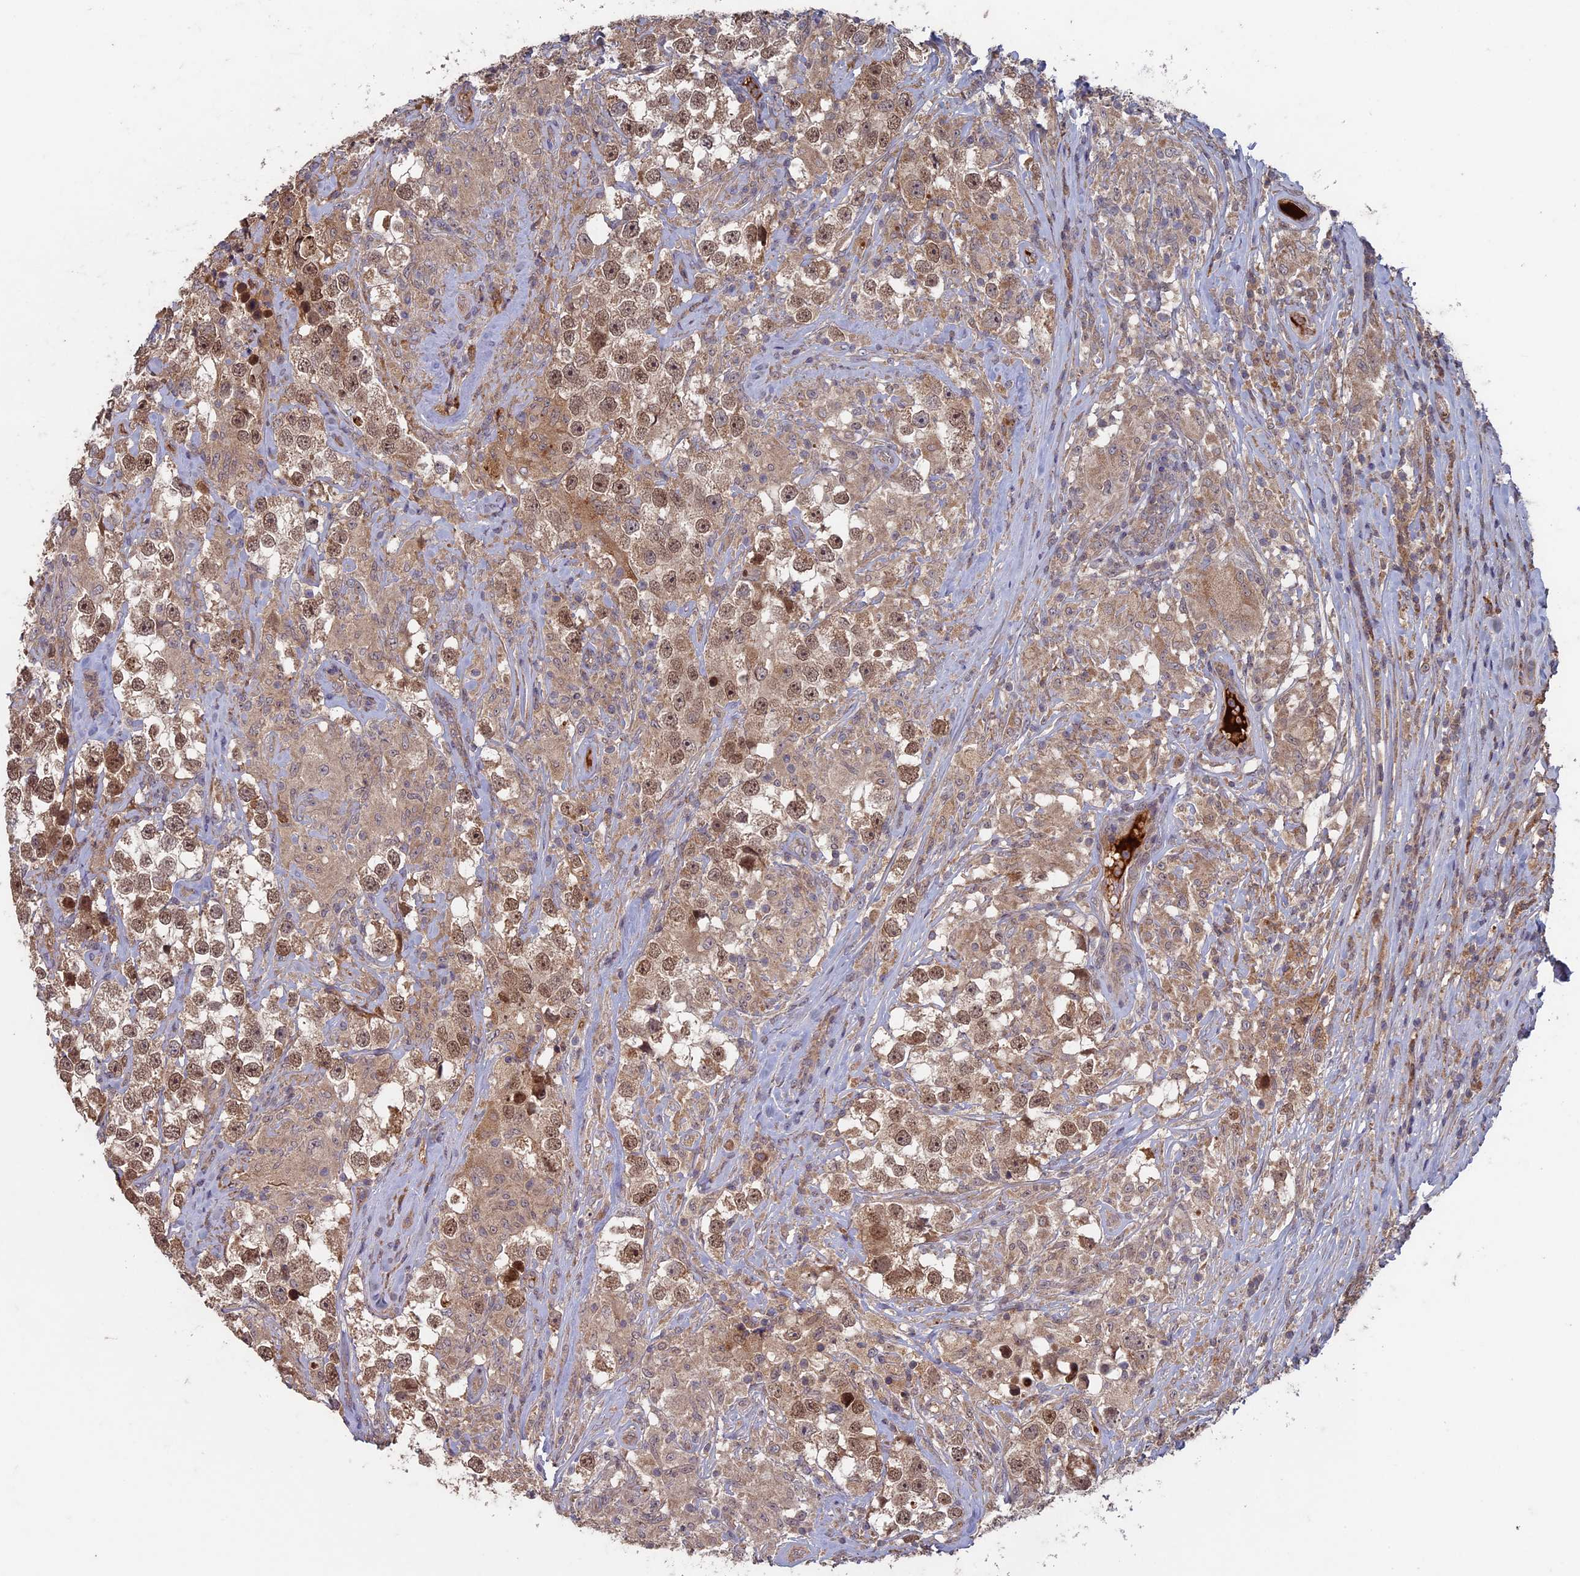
{"staining": {"intensity": "moderate", "quantity": ">75%", "location": "nuclear"}, "tissue": "testis cancer", "cell_type": "Tumor cells", "image_type": "cancer", "snomed": [{"axis": "morphology", "description": "Seminoma, NOS"}, {"axis": "topography", "description": "Testis"}], "caption": "An immunohistochemistry (IHC) micrograph of neoplastic tissue is shown. Protein staining in brown shows moderate nuclear positivity in seminoma (testis) within tumor cells. The protein of interest is shown in brown color, while the nuclei are stained blue.", "gene": "RCCD1", "patient": {"sex": "male", "age": 46}}